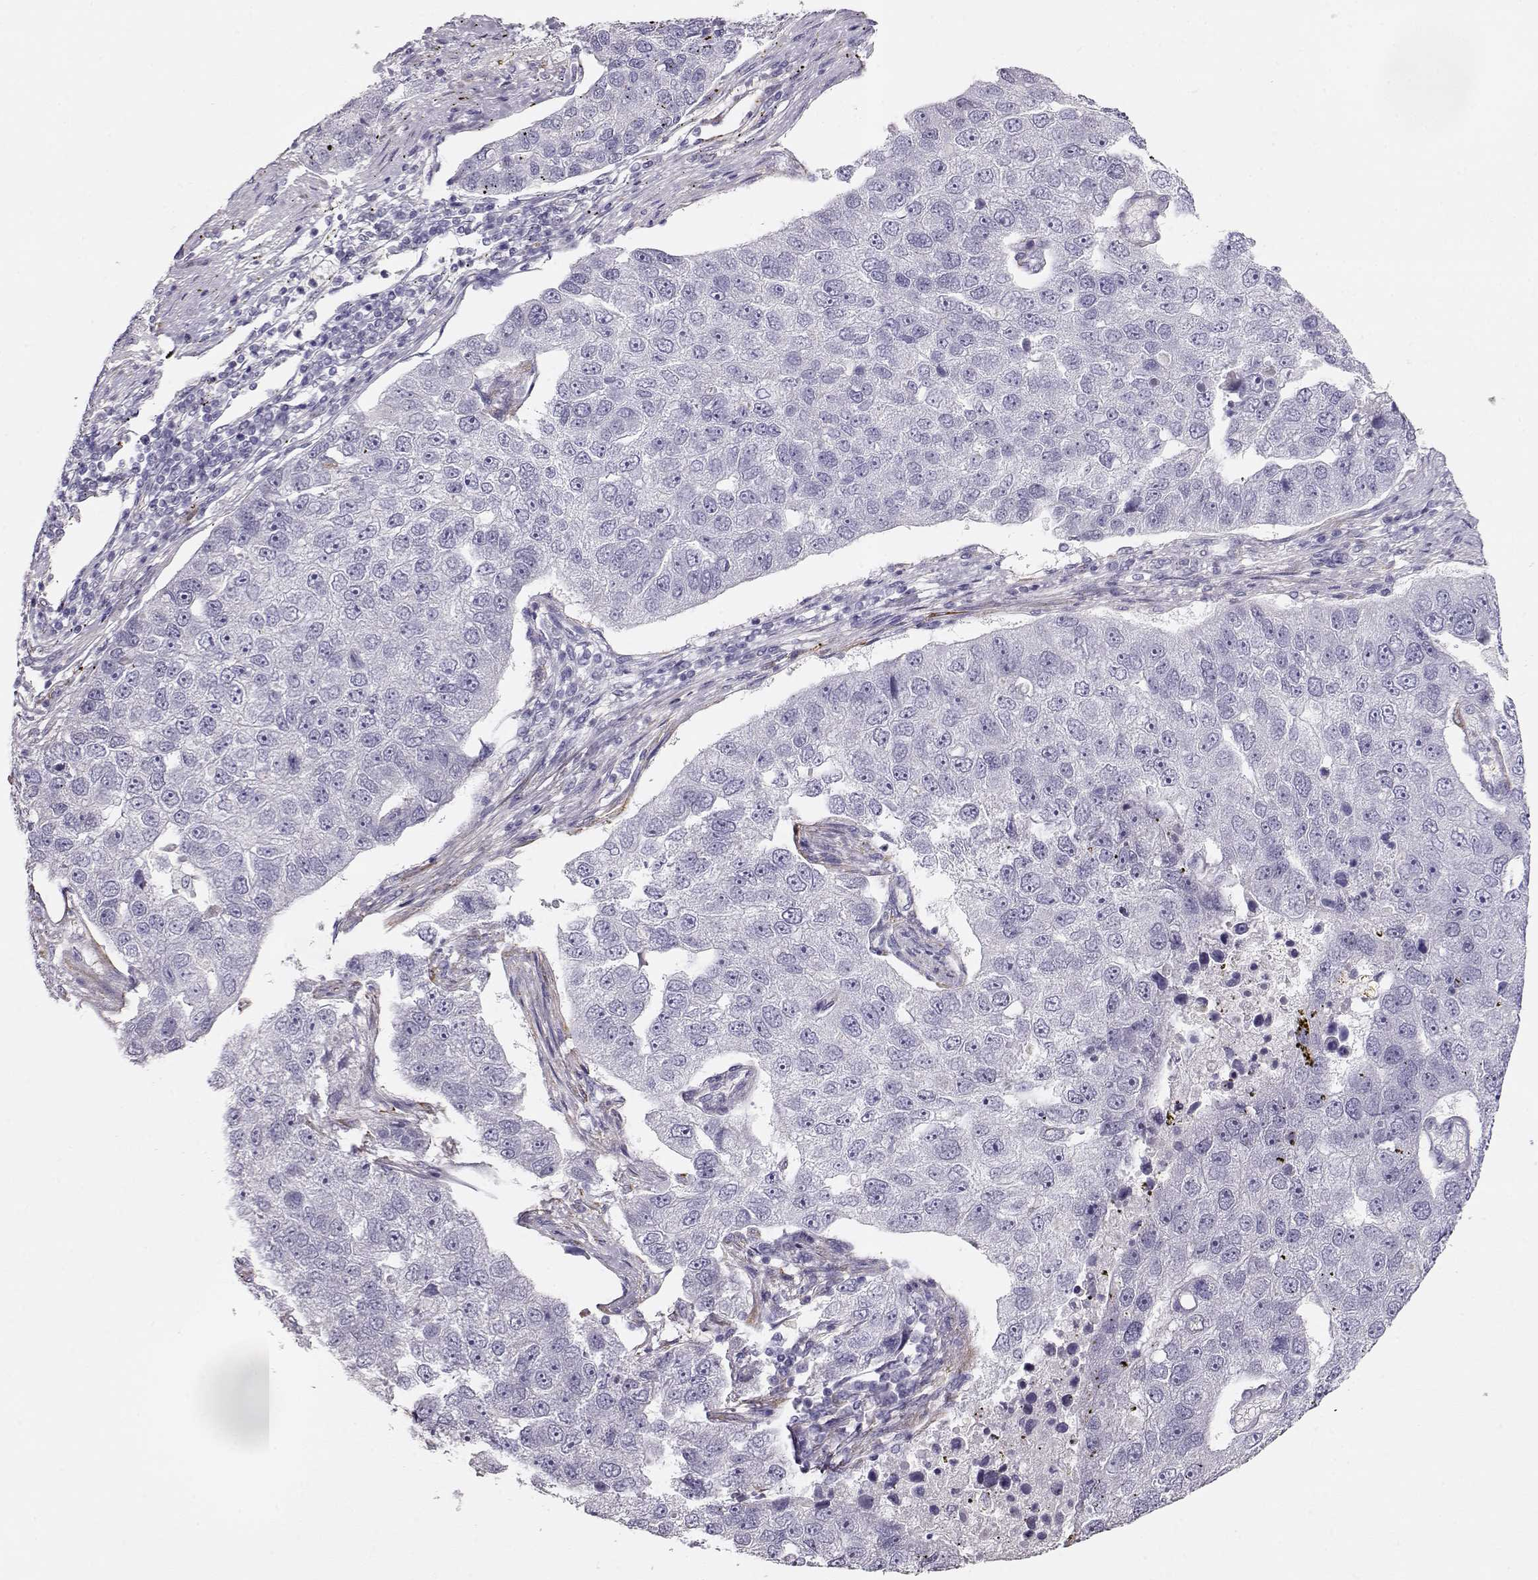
{"staining": {"intensity": "negative", "quantity": "none", "location": "none"}, "tissue": "pancreatic cancer", "cell_type": "Tumor cells", "image_type": "cancer", "snomed": [{"axis": "morphology", "description": "Adenocarcinoma, NOS"}, {"axis": "topography", "description": "Pancreas"}], "caption": "A photomicrograph of human adenocarcinoma (pancreatic) is negative for staining in tumor cells.", "gene": "RBM44", "patient": {"sex": "female", "age": 61}}